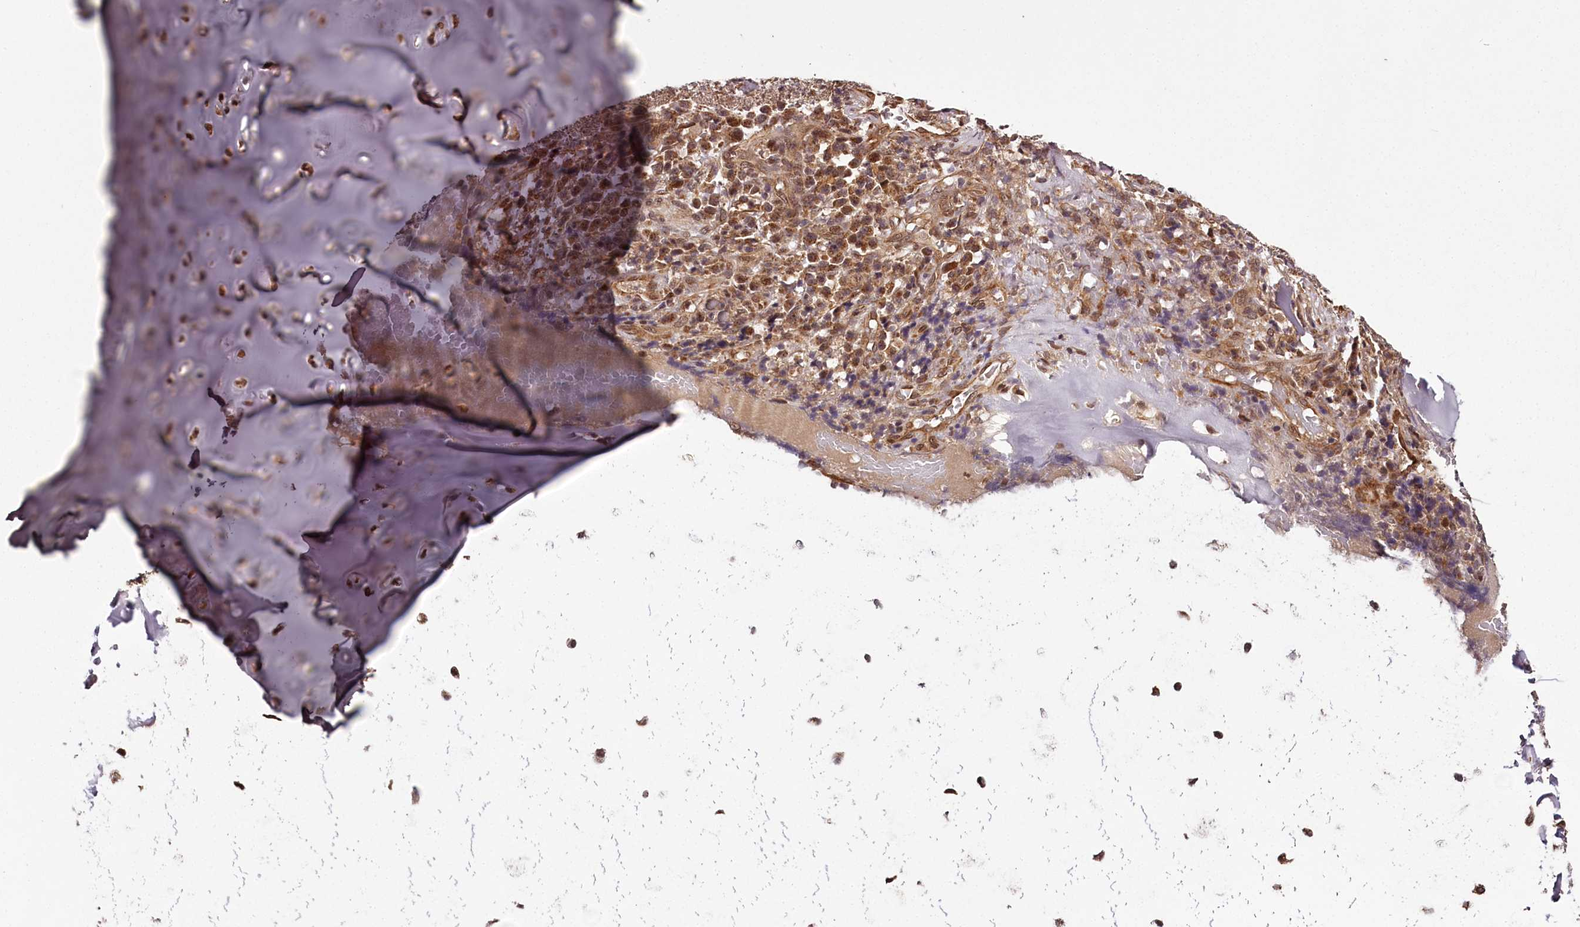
{"staining": {"intensity": "strong", "quantity": ">75%", "location": "cytoplasmic/membranous,nuclear"}, "tissue": "adipose tissue", "cell_type": "Adipocytes", "image_type": "normal", "snomed": [{"axis": "morphology", "description": "Normal tissue, NOS"}, {"axis": "morphology", "description": "Basal cell carcinoma"}, {"axis": "topography", "description": "Cartilage tissue"}, {"axis": "topography", "description": "Nasopharynx"}, {"axis": "topography", "description": "Oral tissue"}], "caption": "Benign adipose tissue shows strong cytoplasmic/membranous,nuclear positivity in about >75% of adipocytes.", "gene": "MAML3", "patient": {"sex": "female", "age": 77}}